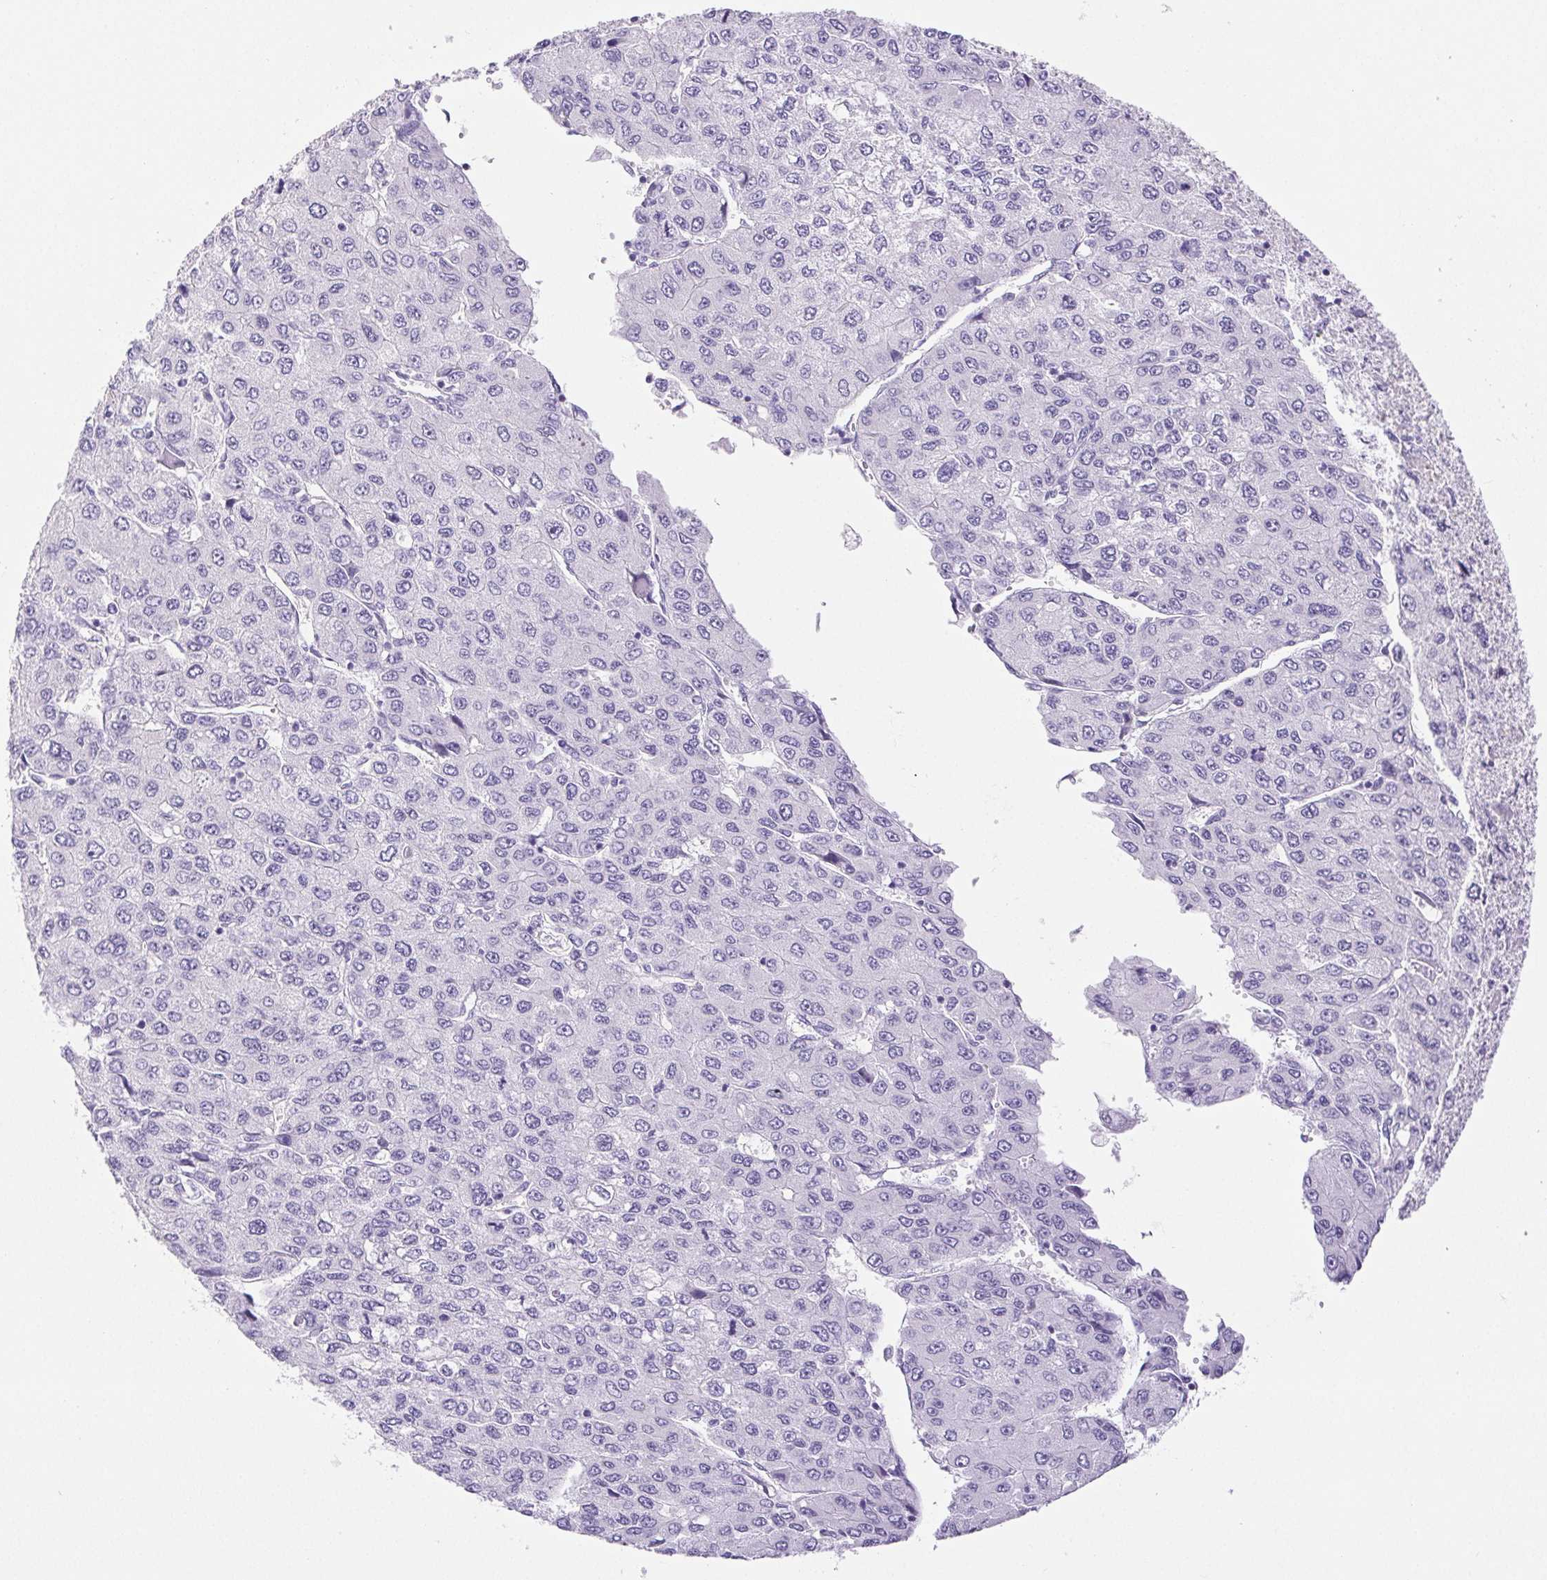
{"staining": {"intensity": "negative", "quantity": "none", "location": "none"}, "tissue": "liver cancer", "cell_type": "Tumor cells", "image_type": "cancer", "snomed": [{"axis": "morphology", "description": "Carcinoma, Hepatocellular, NOS"}, {"axis": "topography", "description": "Liver"}], "caption": "IHC photomicrograph of liver cancer (hepatocellular carcinoma) stained for a protein (brown), which reveals no expression in tumor cells.", "gene": "PAPPA2", "patient": {"sex": "female", "age": 66}}